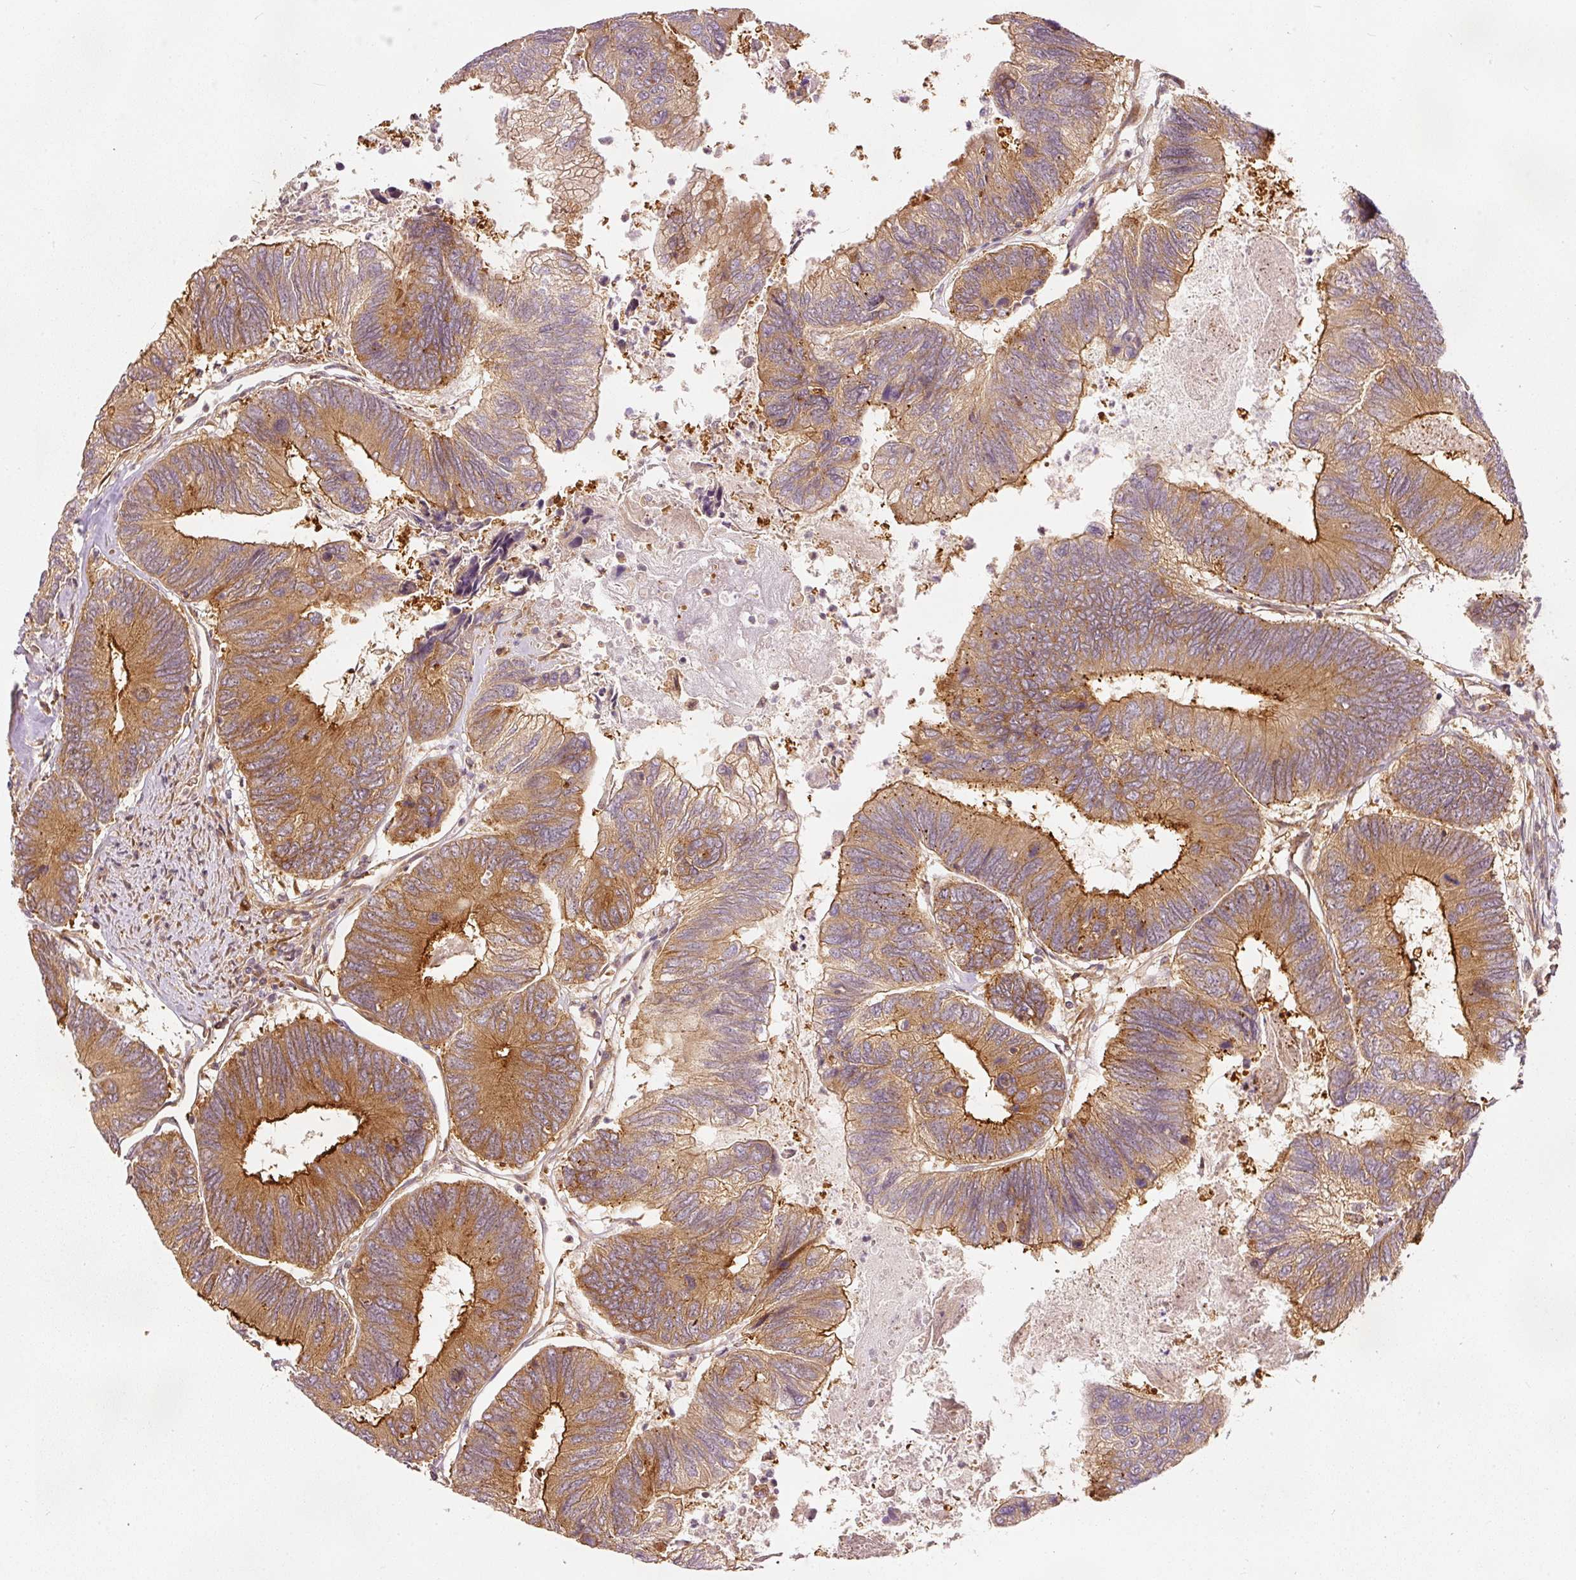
{"staining": {"intensity": "moderate", "quantity": "25%-75%", "location": "cytoplasmic/membranous"}, "tissue": "colorectal cancer", "cell_type": "Tumor cells", "image_type": "cancer", "snomed": [{"axis": "morphology", "description": "Adenocarcinoma, NOS"}, {"axis": "topography", "description": "Colon"}], "caption": "This is an image of immunohistochemistry (IHC) staining of adenocarcinoma (colorectal), which shows moderate positivity in the cytoplasmic/membranous of tumor cells.", "gene": "EIF3B", "patient": {"sex": "female", "age": 67}}